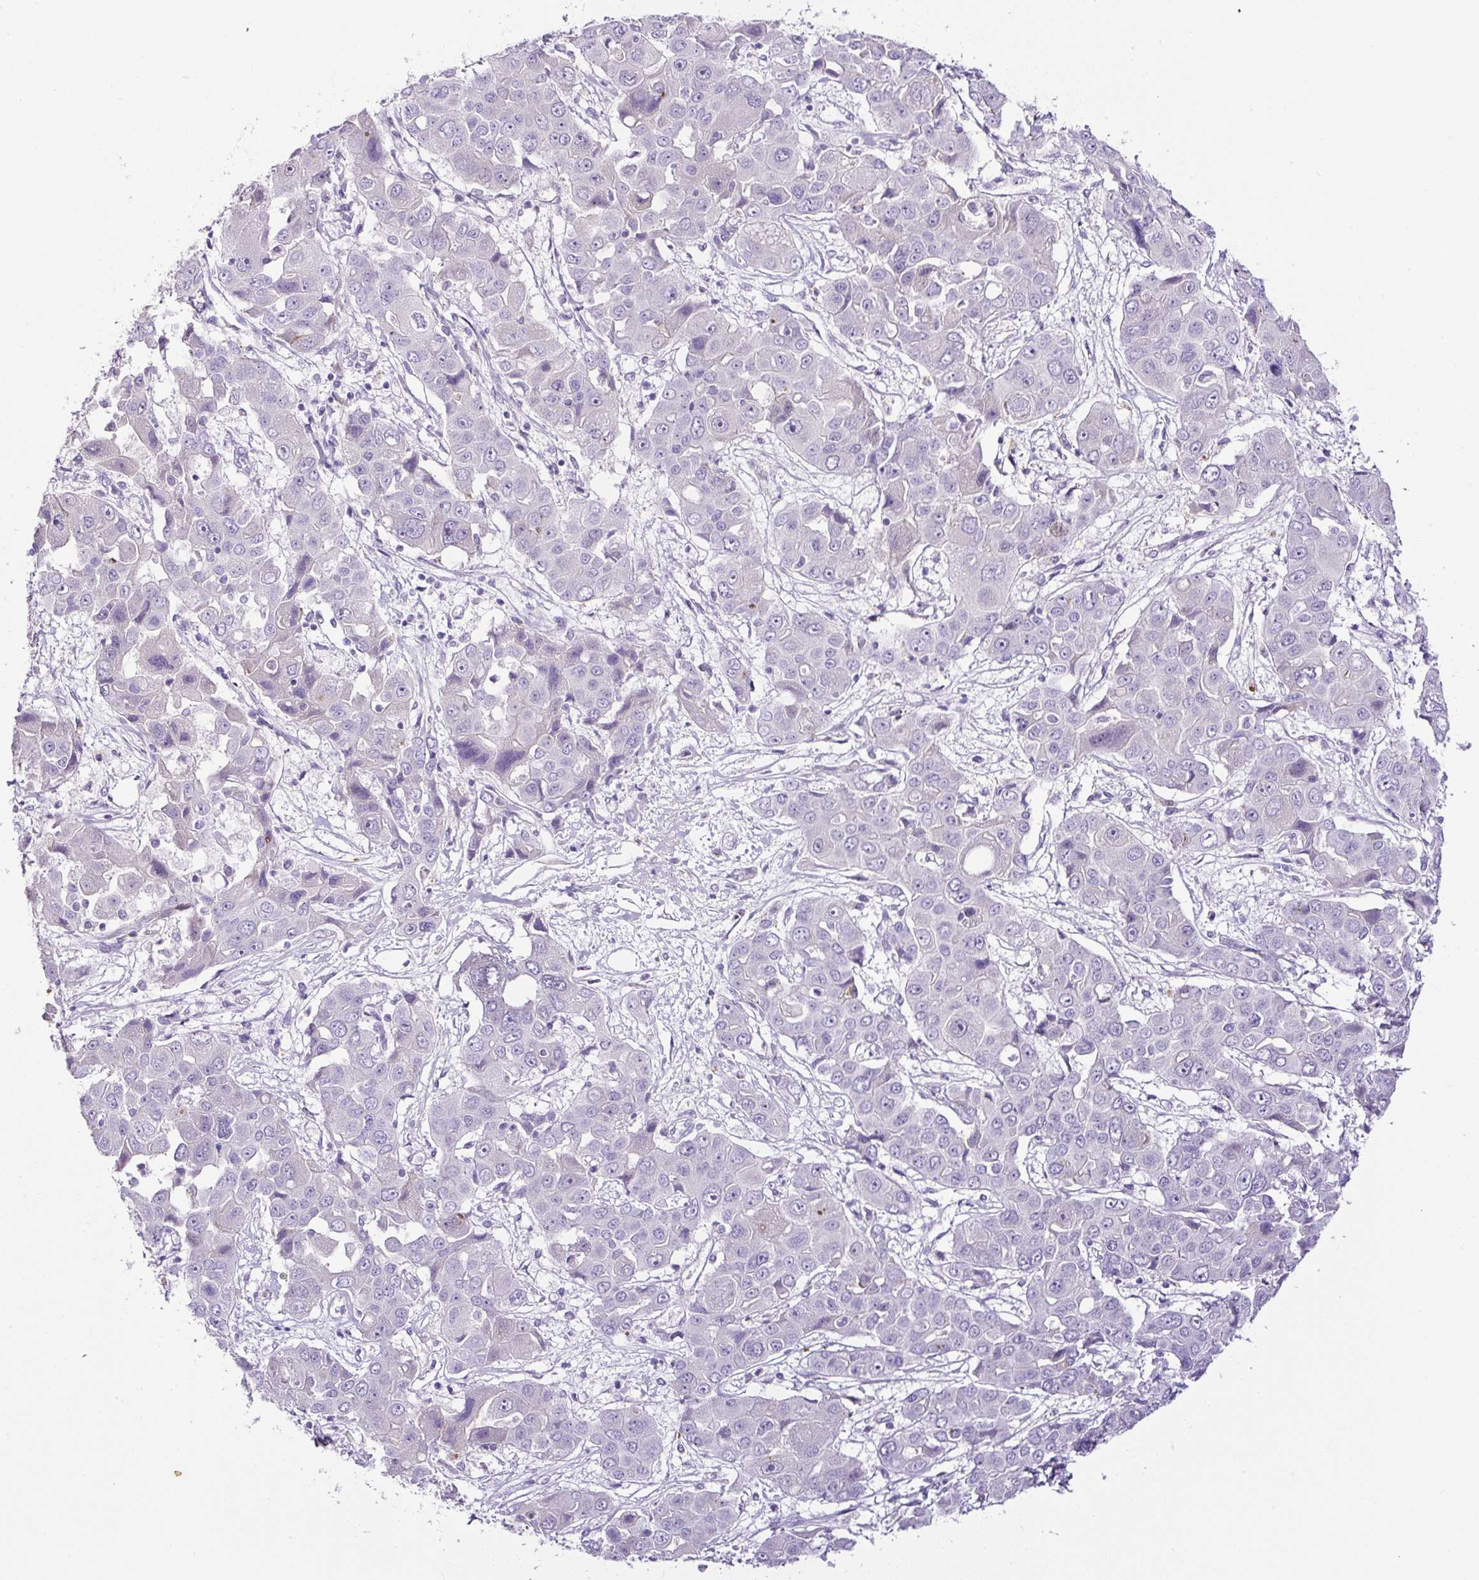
{"staining": {"intensity": "negative", "quantity": "none", "location": "none"}, "tissue": "liver cancer", "cell_type": "Tumor cells", "image_type": "cancer", "snomed": [{"axis": "morphology", "description": "Cholangiocarcinoma"}, {"axis": "topography", "description": "Liver"}], "caption": "Tumor cells show no significant expression in liver cancer. (Immunohistochemistry, brightfield microscopy, high magnification).", "gene": "SP8", "patient": {"sex": "male", "age": 67}}